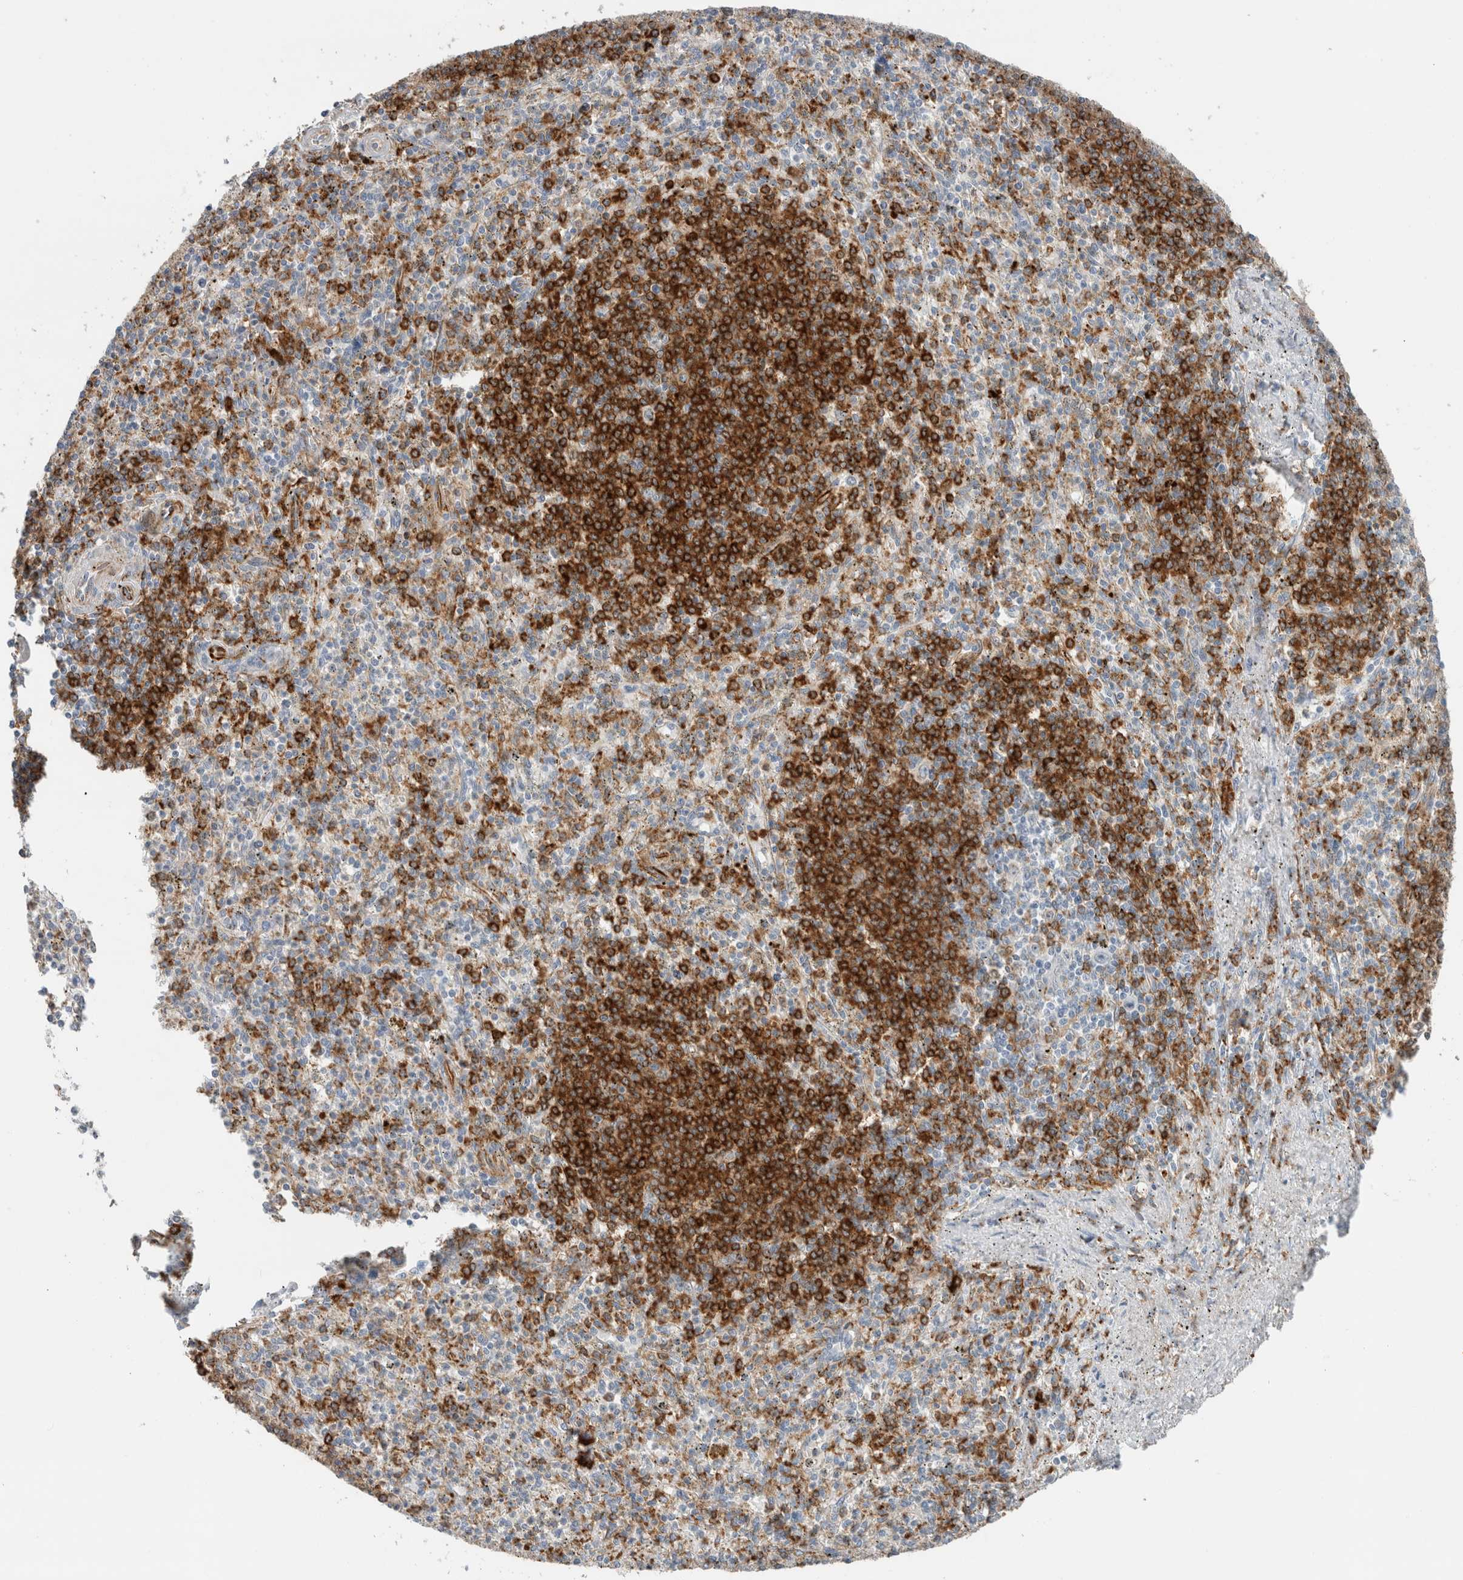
{"staining": {"intensity": "moderate", "quantity": "25%-75%", "location": "cytoplasmic/membranous"}, "tissue": "spleen", "cell_type": "Cells in red pulp", "image_type": "normal", "snomed": [{"axis": "morphology", "description": "Normal tissue, NOS"}, {"axis": "topography", "description": "Spleen"}], "caption": "Unremarkable spleen shows moderate cytoplasmic/membranous positivity in about 25%-75% of cells in red pulp, visualized by immunohistochemistry. (DAB IHC, brown staining for protein, blue staining for nuclei).", "gene": "LY86", "patient": {"sex": "male", "age": 72}}